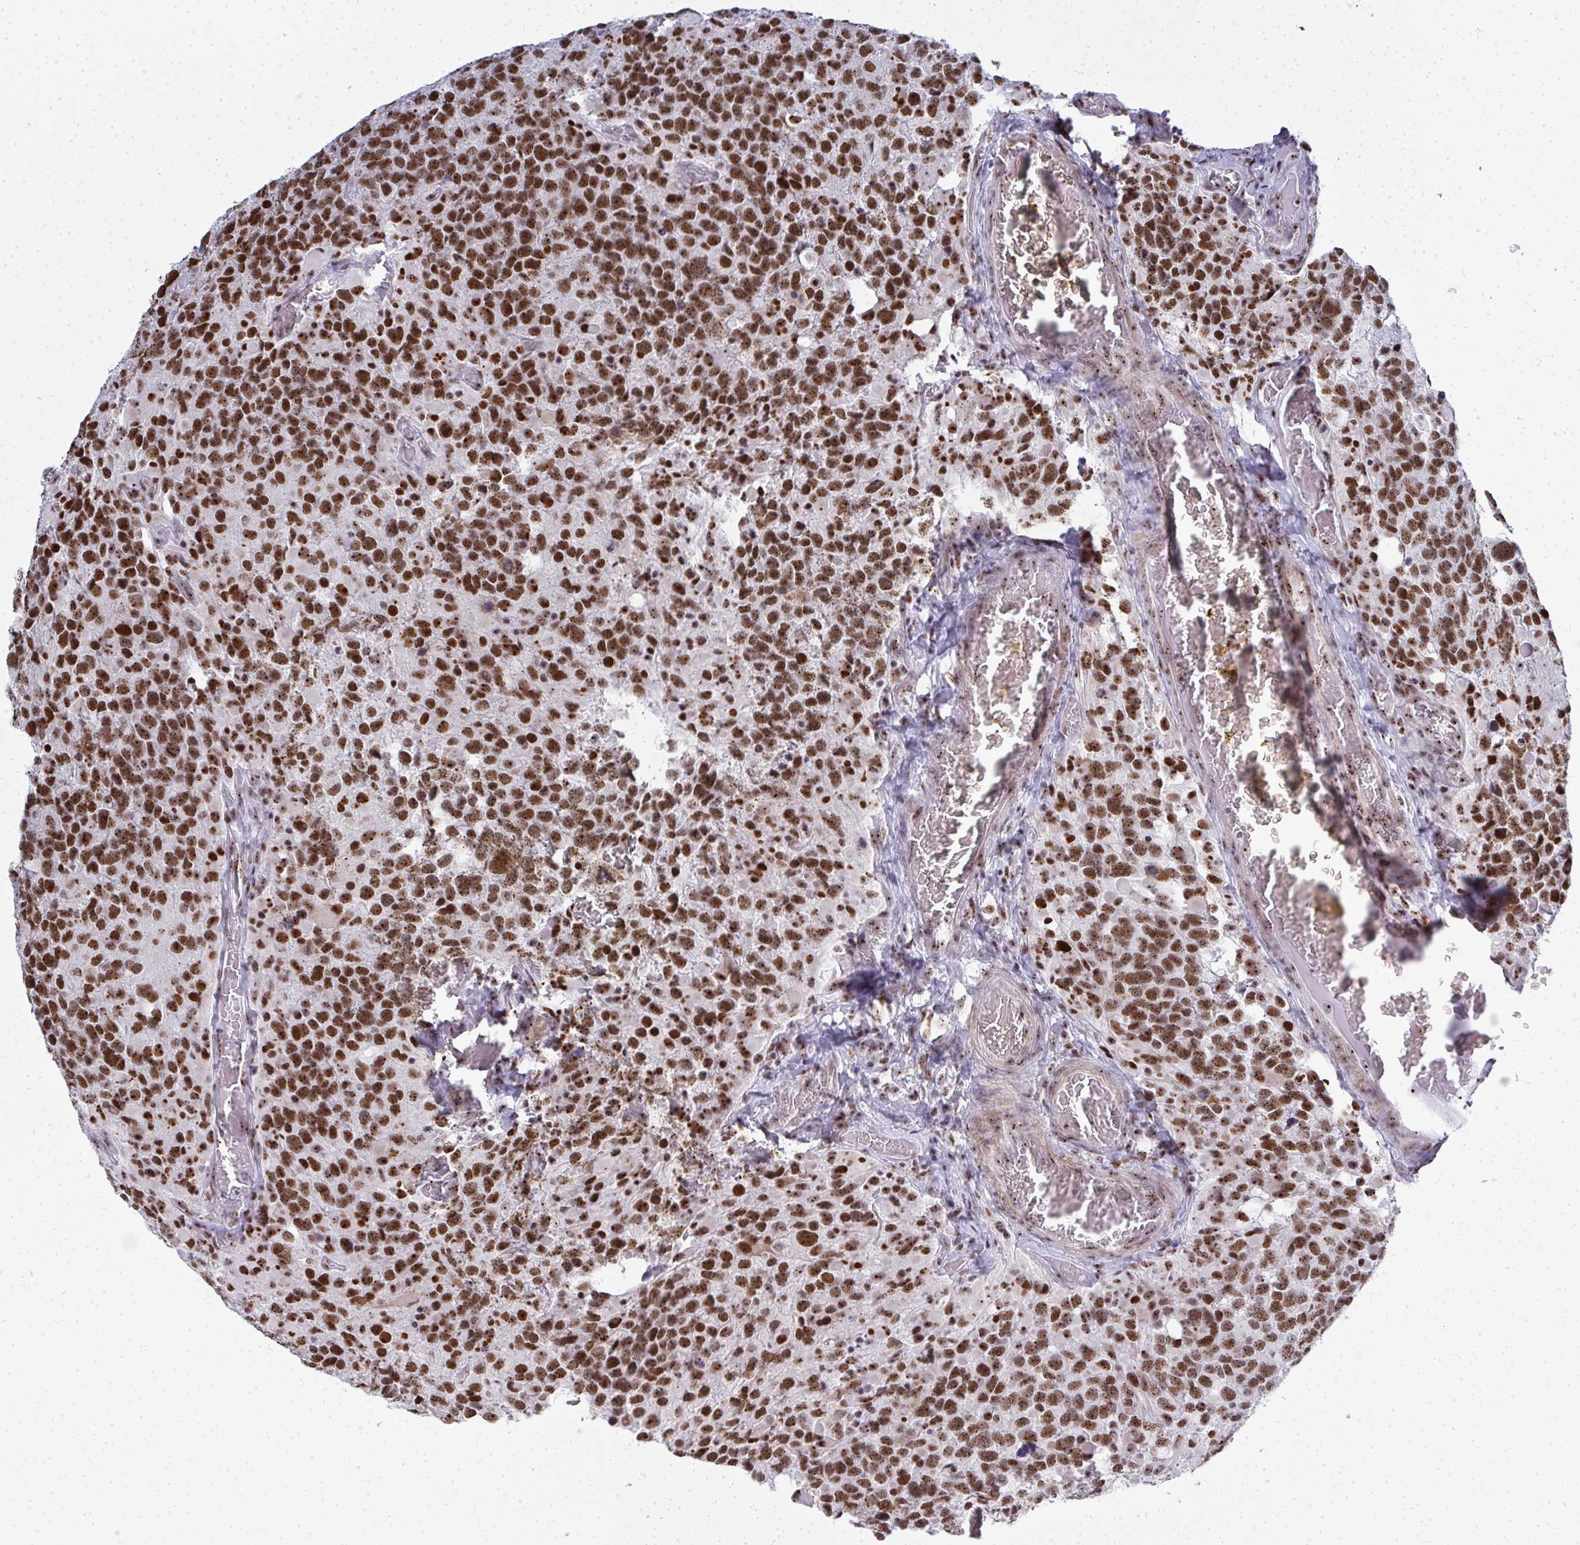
{"staining": {"intensity": "strong", "quantity": ">75%", "location": "nuclear"}, "tissue": "glioma", "cell_type": "Tumor cells", "image_type": "cancer", "snomed": [{"axis": "morphology", "description": "Glioma, malignant, High grade"}, {"axis": "topography", "description": "Brain"}], "caption": "Protein staining shows strong nuclear expression in approximately >75% of tumor cells in glioma. Using DAB (brown) and hematoxylin (blue) stains, captured at high magnification using brightfield microscopy.", "gene": "SIRT7", "patient": {"sex": "female", "age": 40}}